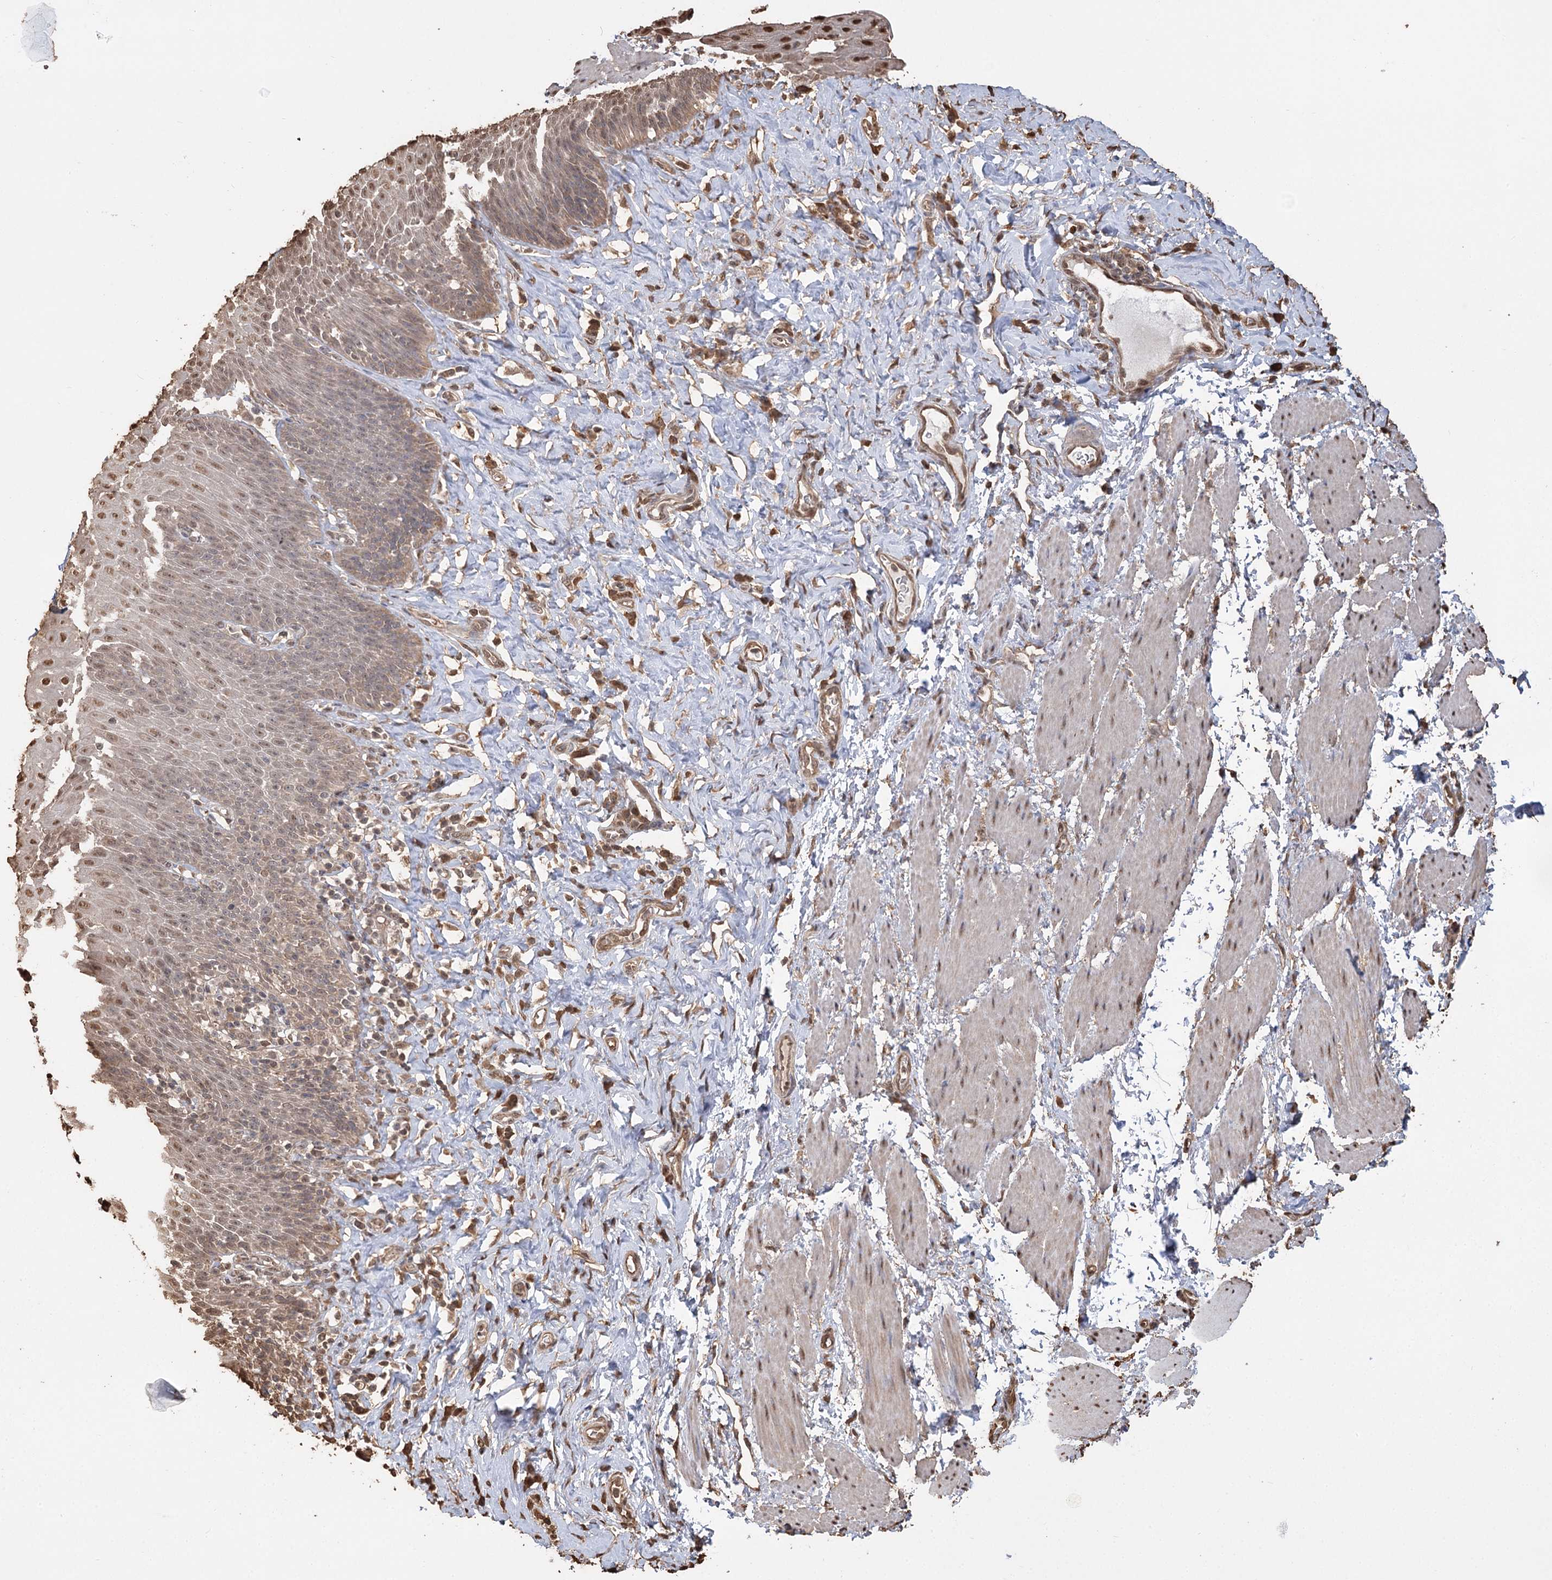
{"staining": {"intensity": "moderate", "quantity": "25%-75%", "location": "cytoplasmic/membranous,nuclear"}, "tissue": "esophagus", "cell_type": "Squamous epithelial cells", "image_type": "normal", "snomed": [{"axis": "morphology", "description": "Normal tissue, NOS"}, {"axis": "topography", "description": "Esophagus"}], "caption": "This is a micrograph of immunohistochemistry staining of unremarkable esophagus, which shows moderate staining in the cytoplasmic/membranous,nuclear of squamous epithelial cells.", "gene": "PLCH1", "patient": {"sex": "female", "age": 61}}